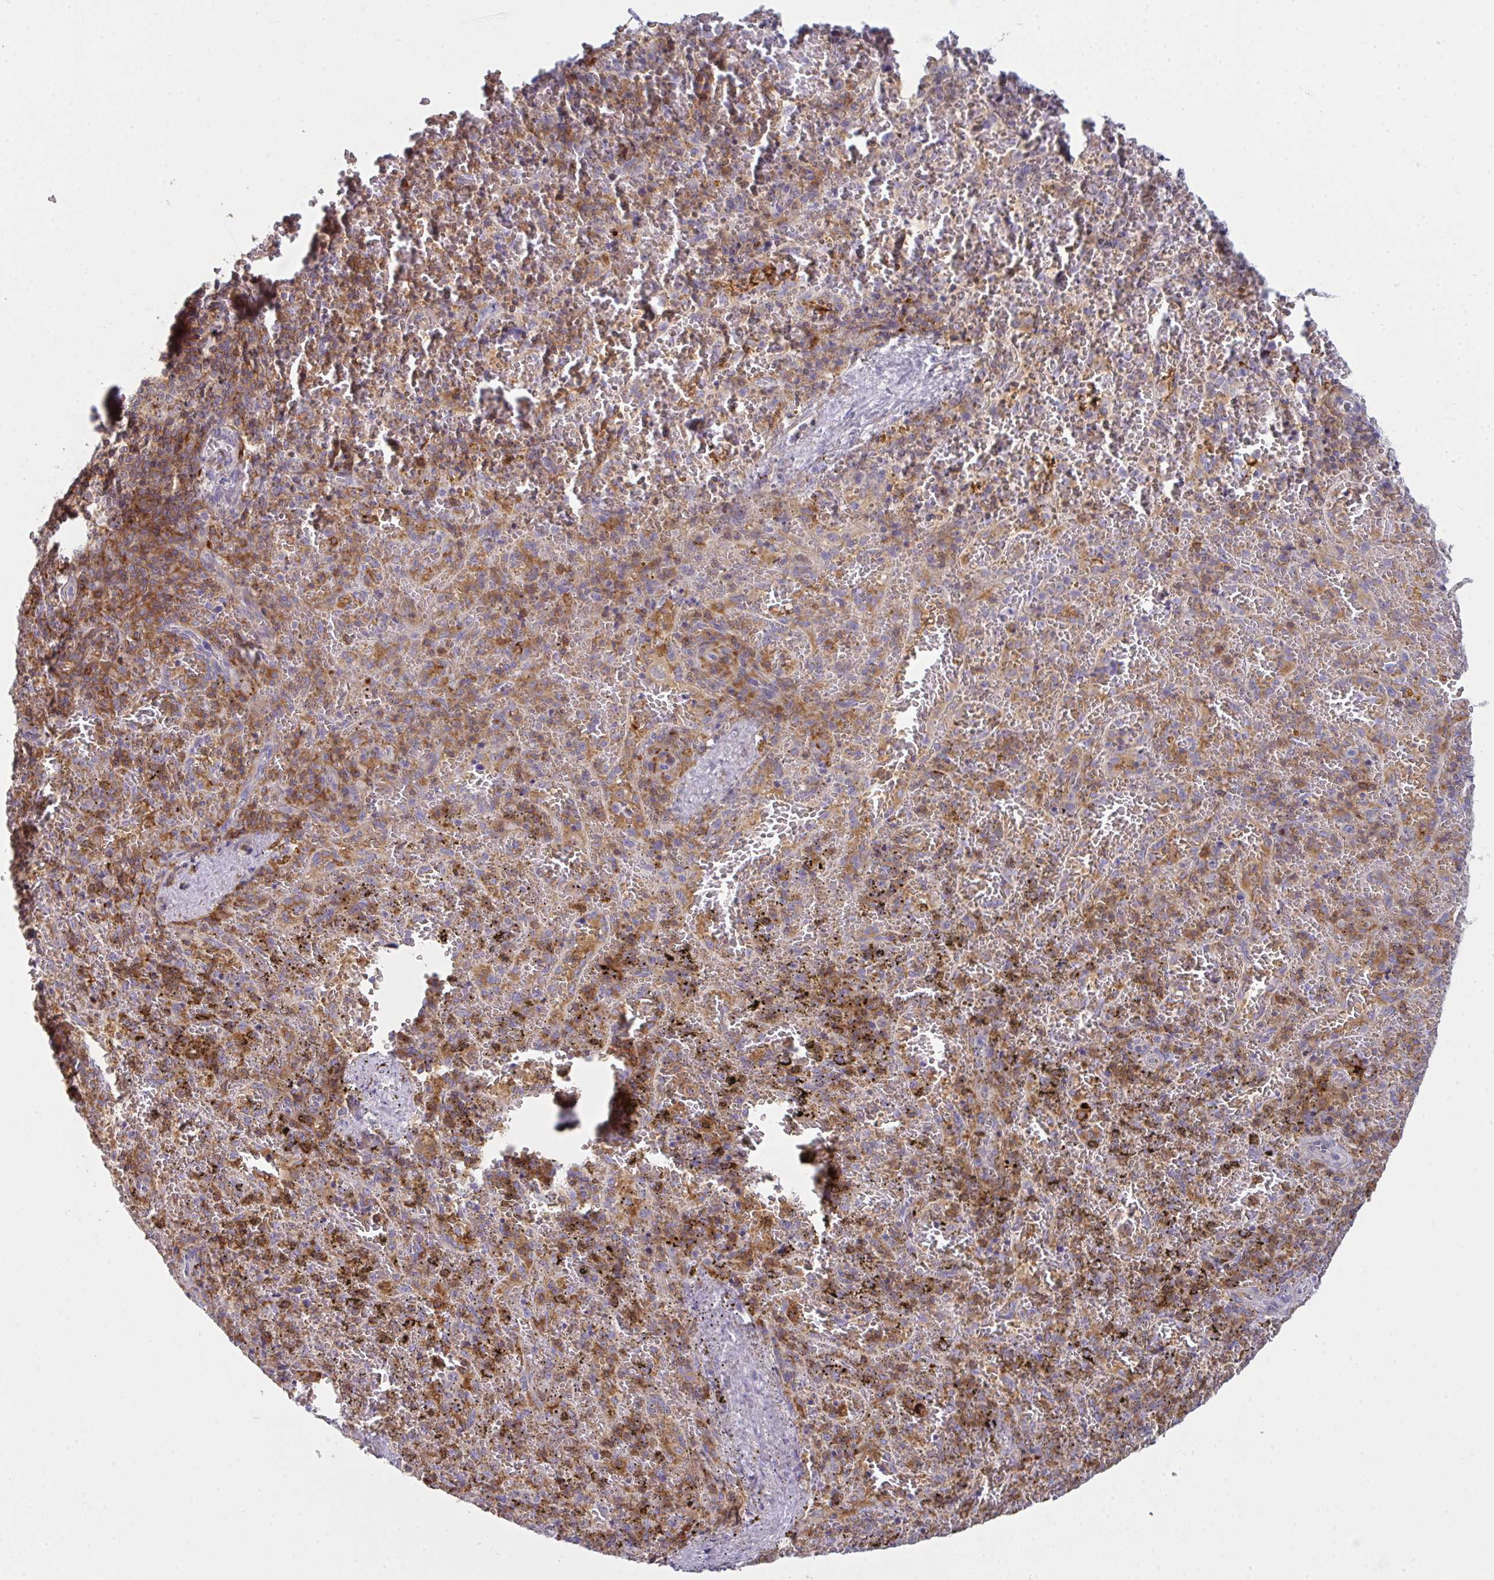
{"staining": {"intensity": "moderate", "quantity": "25%-75%", "location": "cytoplasmic/membranous"}, "tissue": "spleen", "cell_type": "Cells in red pulp", "image_type": "normal", "snomed": [{"axis": "morphology", "description": "Normal tissue, NOS"}, {"axis": "topography", "description": "Spleen"}], "caption": "The micrograph shows a brown stain indicating the presence of a protein in the cytoplasmic/membranous of cells in red pulp in spleen.", "gene": "CD80", "patient": {"sex": "female", "age": 50}}